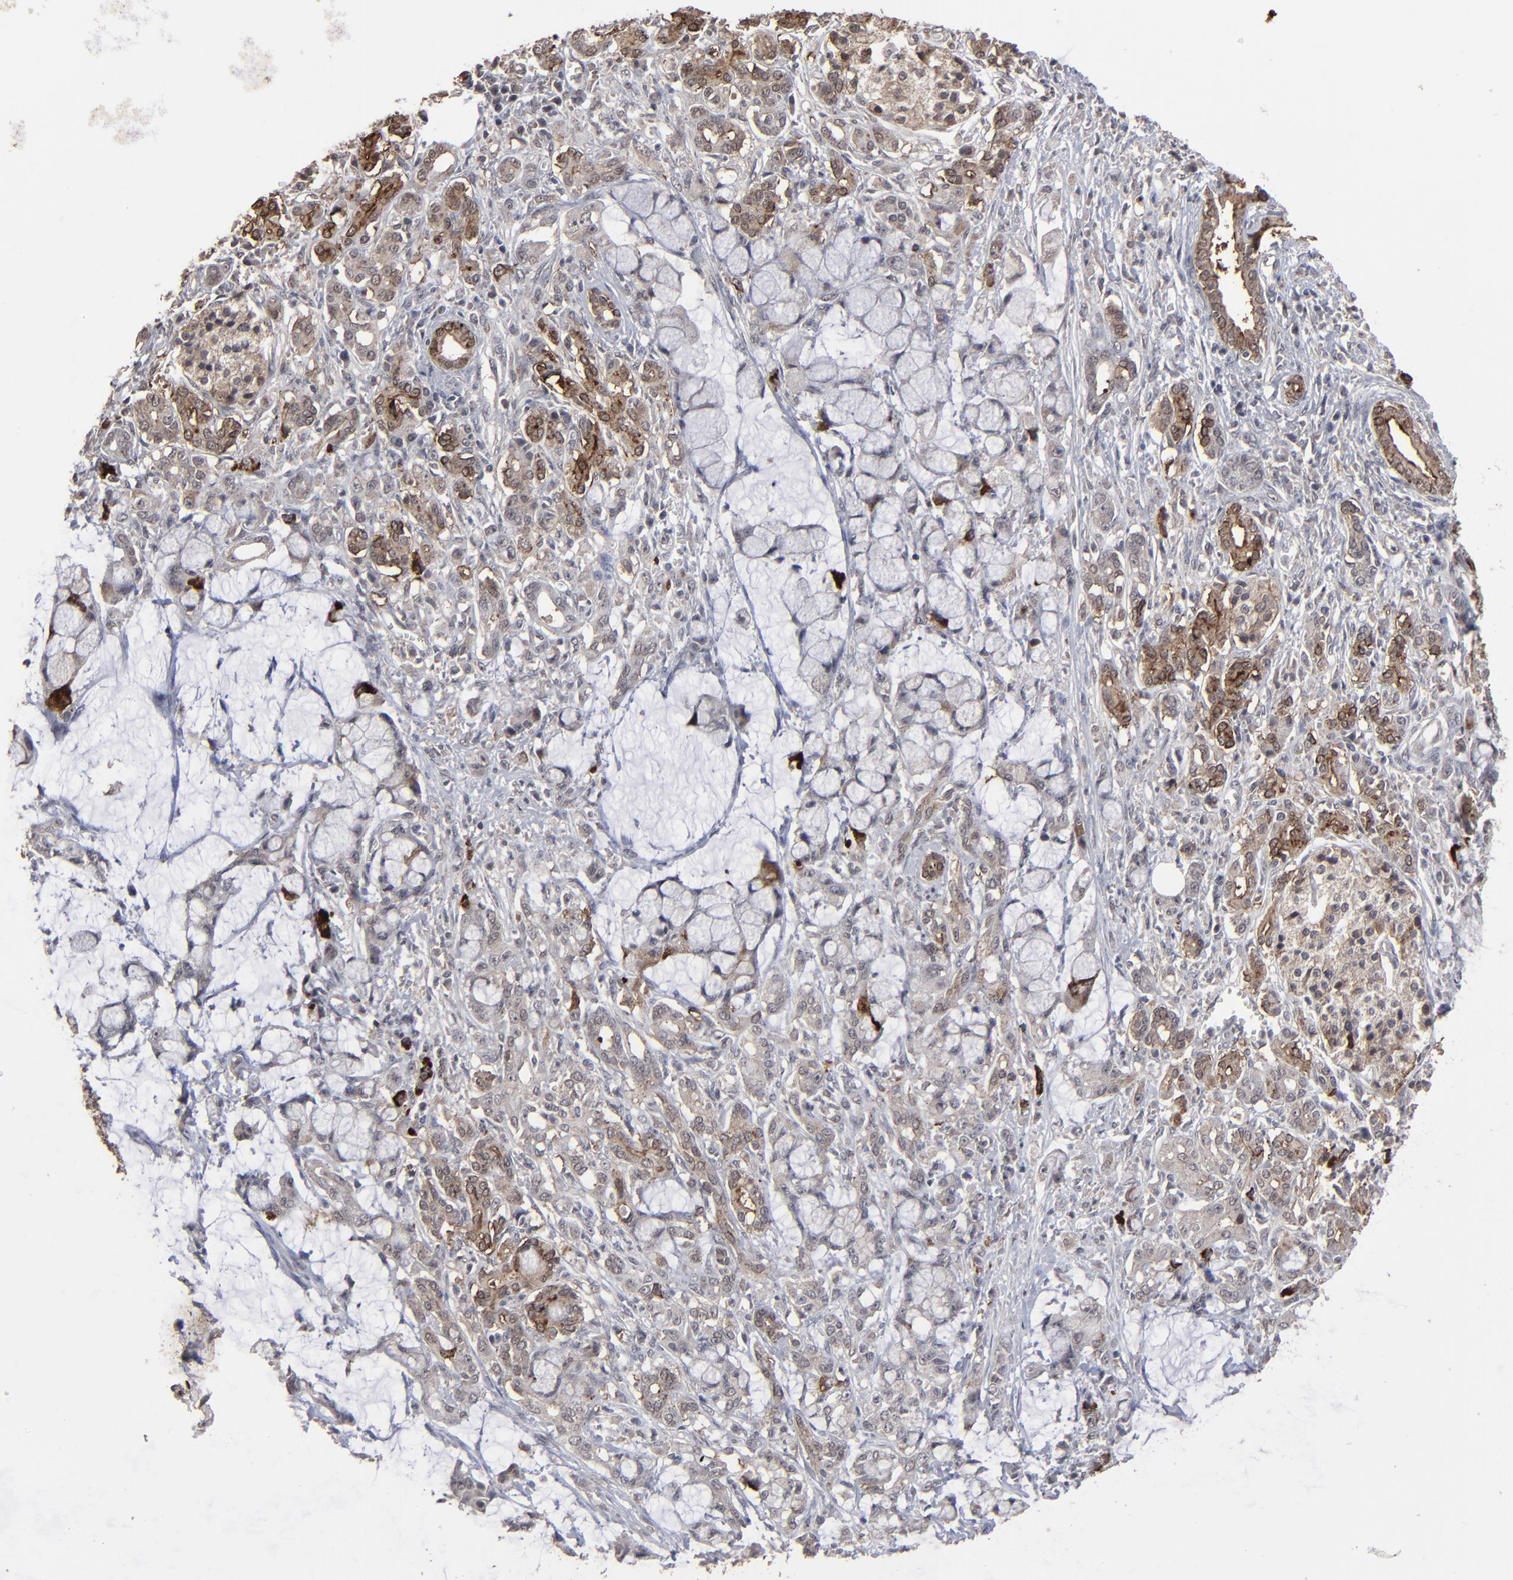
{"staining": {"intensity": "moderate", "quantity": "25%-75%", "location": "cytoplasmic/membranous"}, "tissue": "pancreatic cancer", "cell_type": "Tumor cells", "image_type": "cancer", "snomed": [{"axis": "morphology", "description": "Adenocarcinoma, NOS"}, {"axis": "topography", "description": "Pancreas"}], "caption": "DAB immunohistochemical staining of human pancreatic cancer displays moderate cytoplasmic/membranous protein staining in approximately 25%-75% of tumor cells.", "gene": "SLC22A17", "patient": {"sex": "female", "age": 73}}